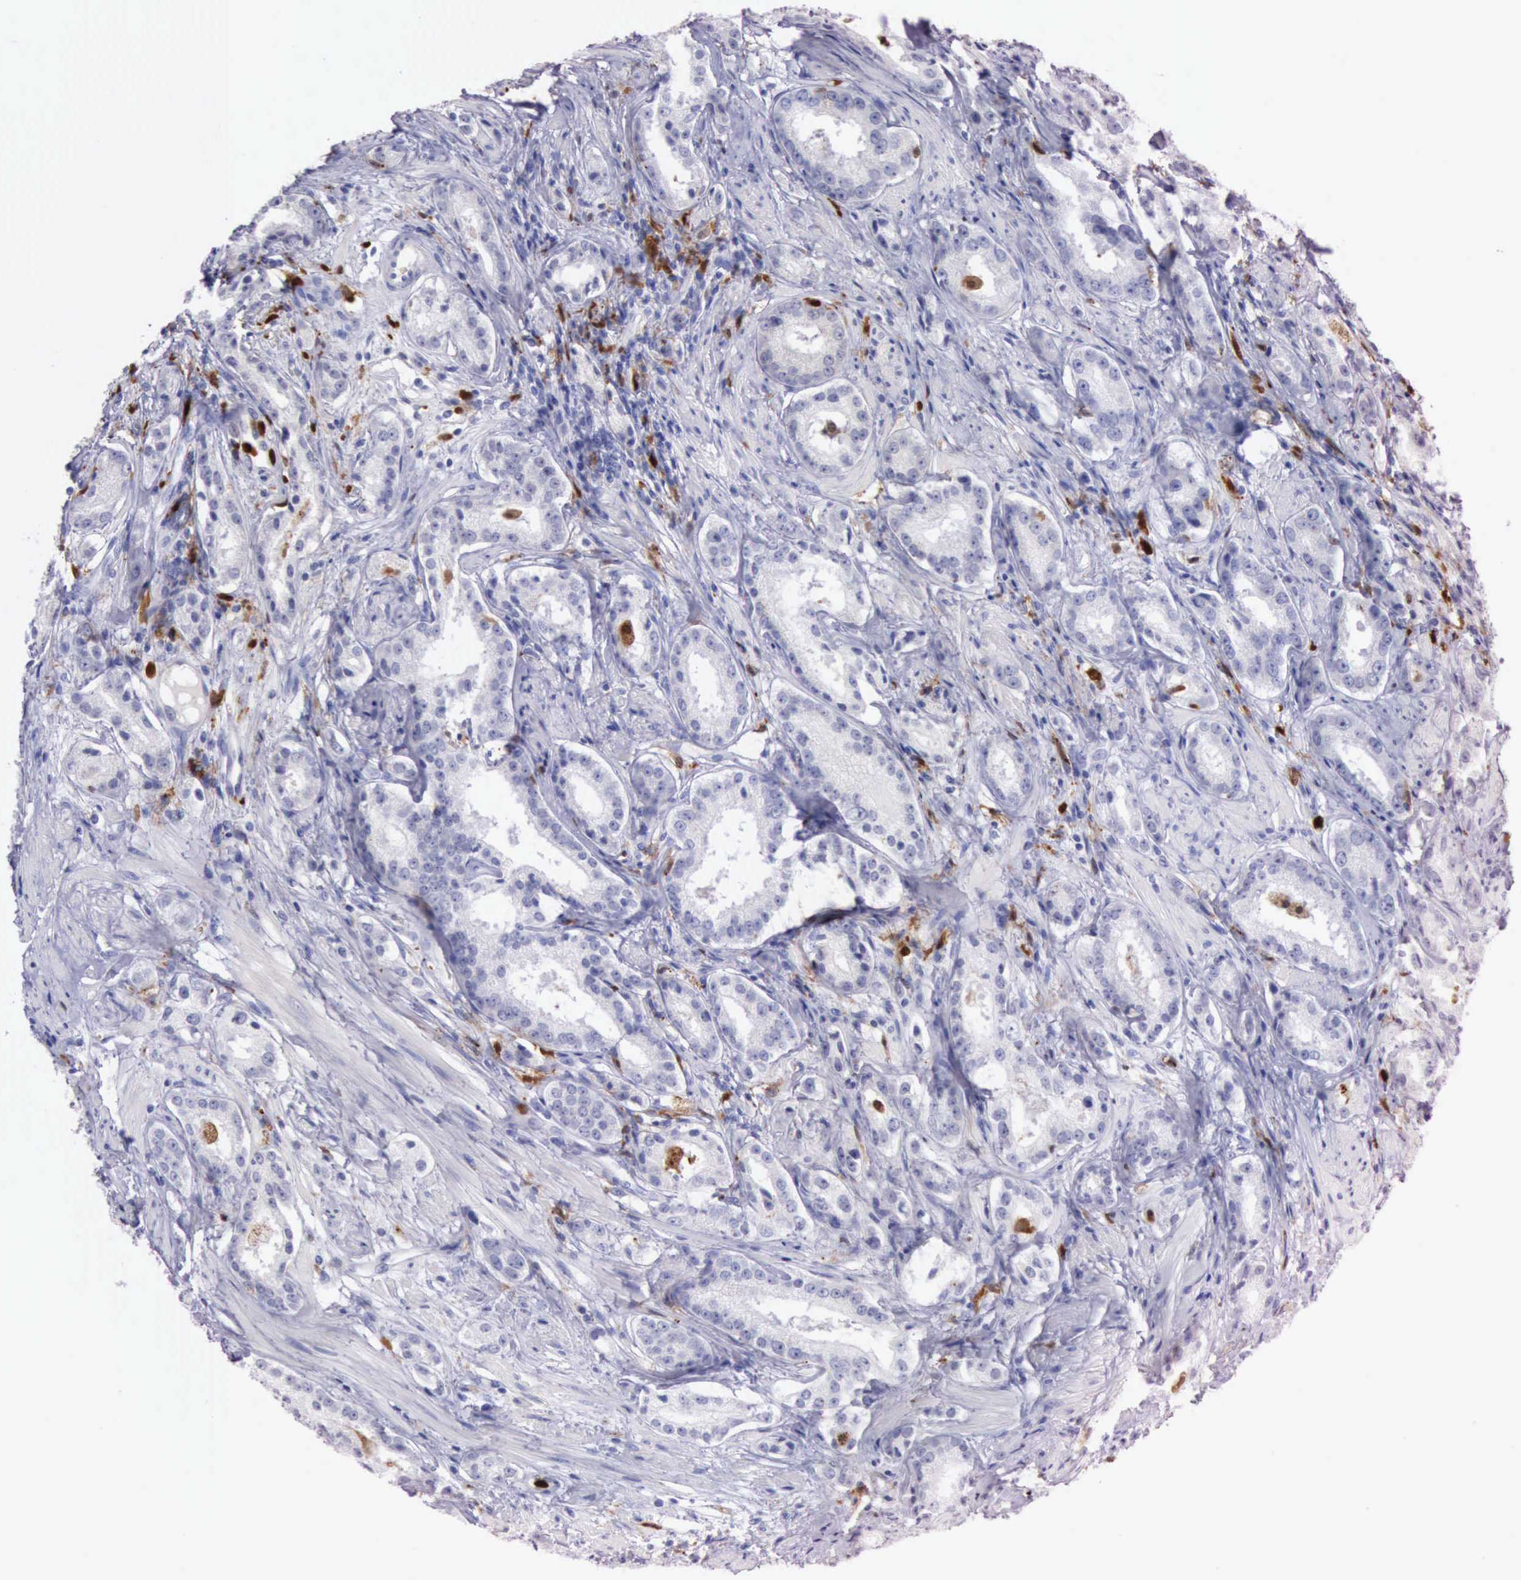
{"staining": {"intensity": "negative", "quantity": "none", "location": "none"}, "tissue": "prostate cancer", "cell_type": "Tumor cells", "image_type": "cancer", "snomed": [{"axis": "morphology", "description": "Adenocarcinoma, Medium grade"}, {"axis": "topography", "description": "Prostate"}], "caption": "Image shows no protein expression in tumor cells of medium-grade adenocarcinoma (prostate) tissue.", "gene": "CSTA", "patient": {"sex": "male", "age": 53}}